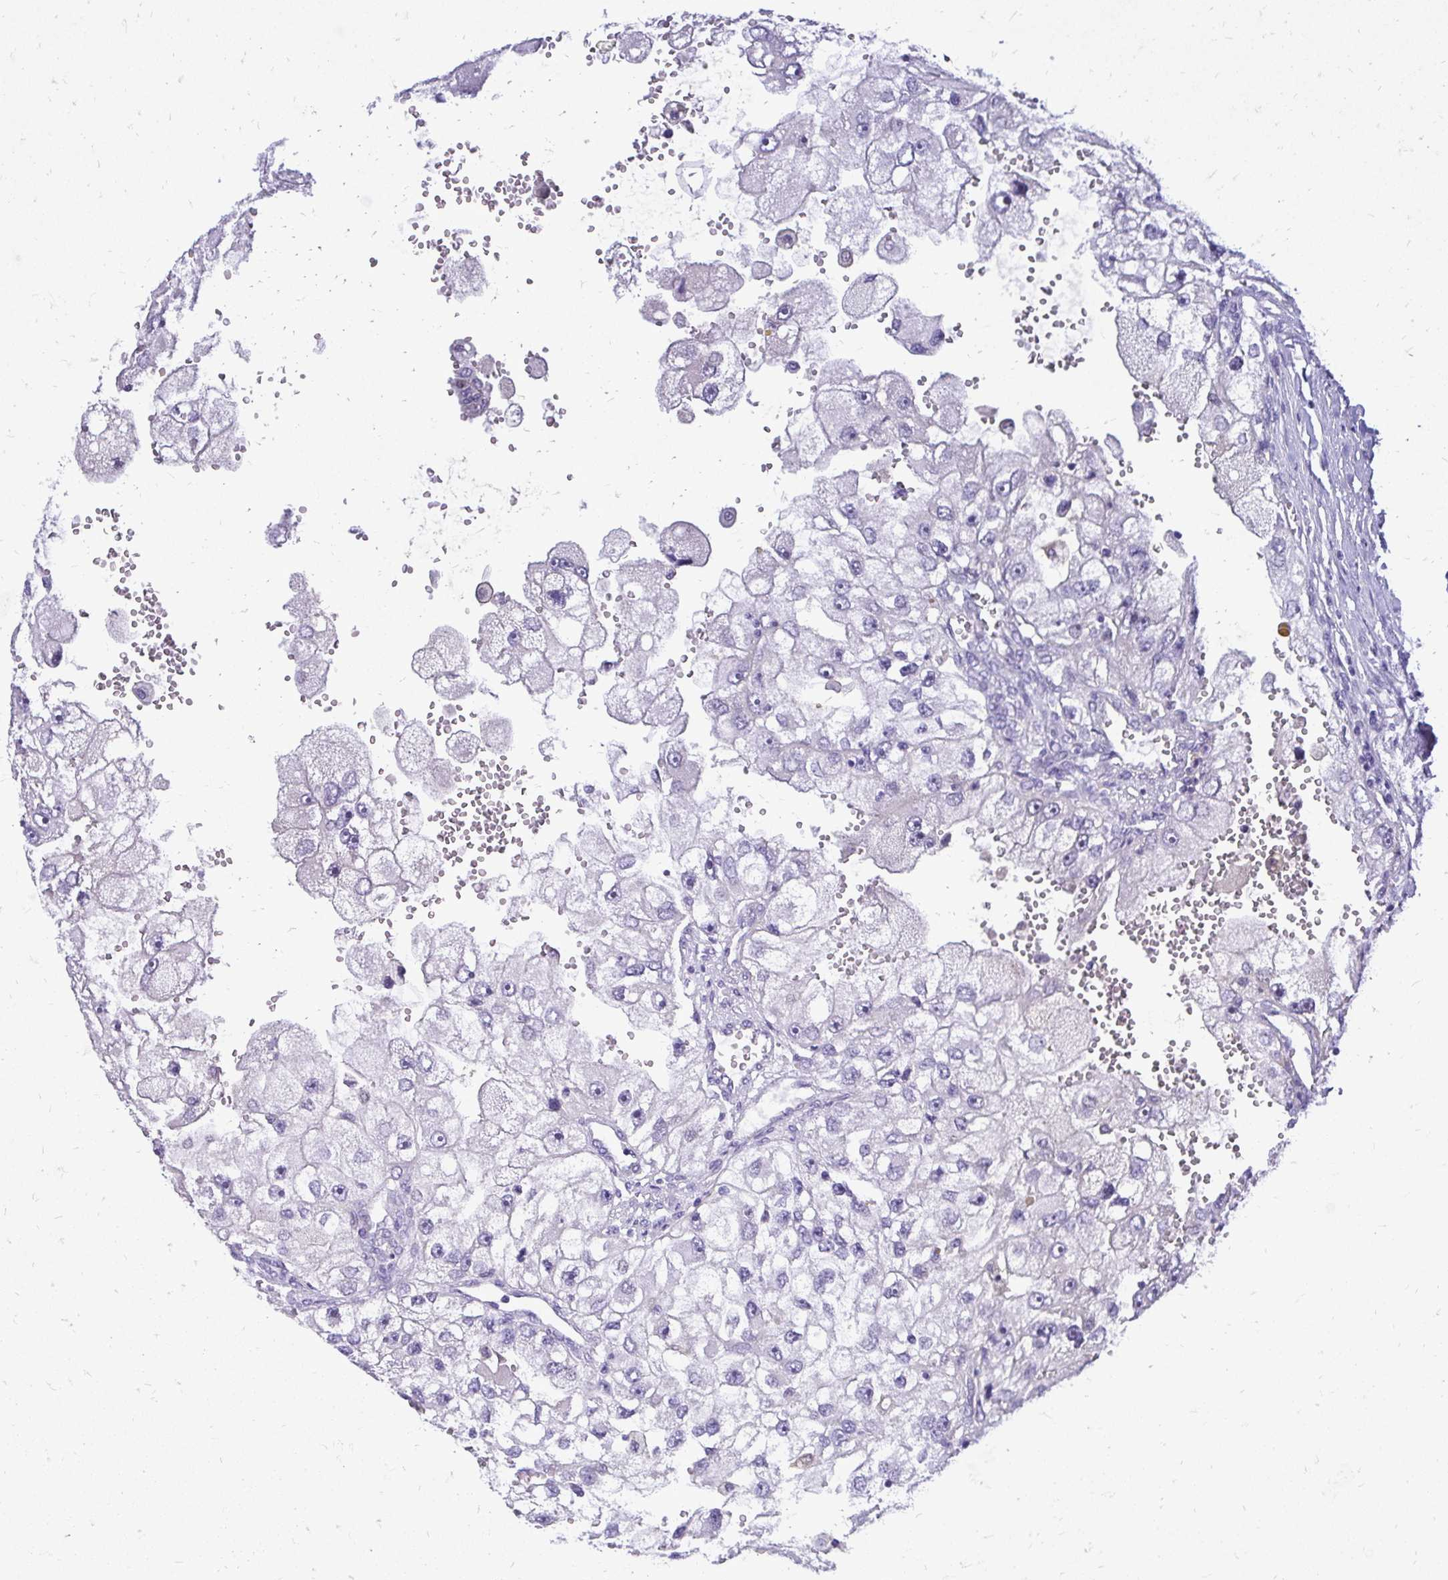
{"staining": {"intensity": "negative", "quantity": "none", "location": "none"}, "tissue": "renal cancer", "cell_type": "Tumor cells", "image_type": "cancer", "snomed": [{"axis": "morphology", "description": "Adenocarcinoma, NOS"}, {"axis": "topography", "description": "Kidney"}], "caption": "IHC micrograph of human renal cancer (adenocarcinoma) stained for a protein (brown), which reveals no positivity in tumor cells. (Brightfield microscopy of DAB (3,3'-diaminobenzidine) immunohistochemistry at high magnification).", "gene": "ZSWIM9", "patient": {"sex": "male", "age": 63}}